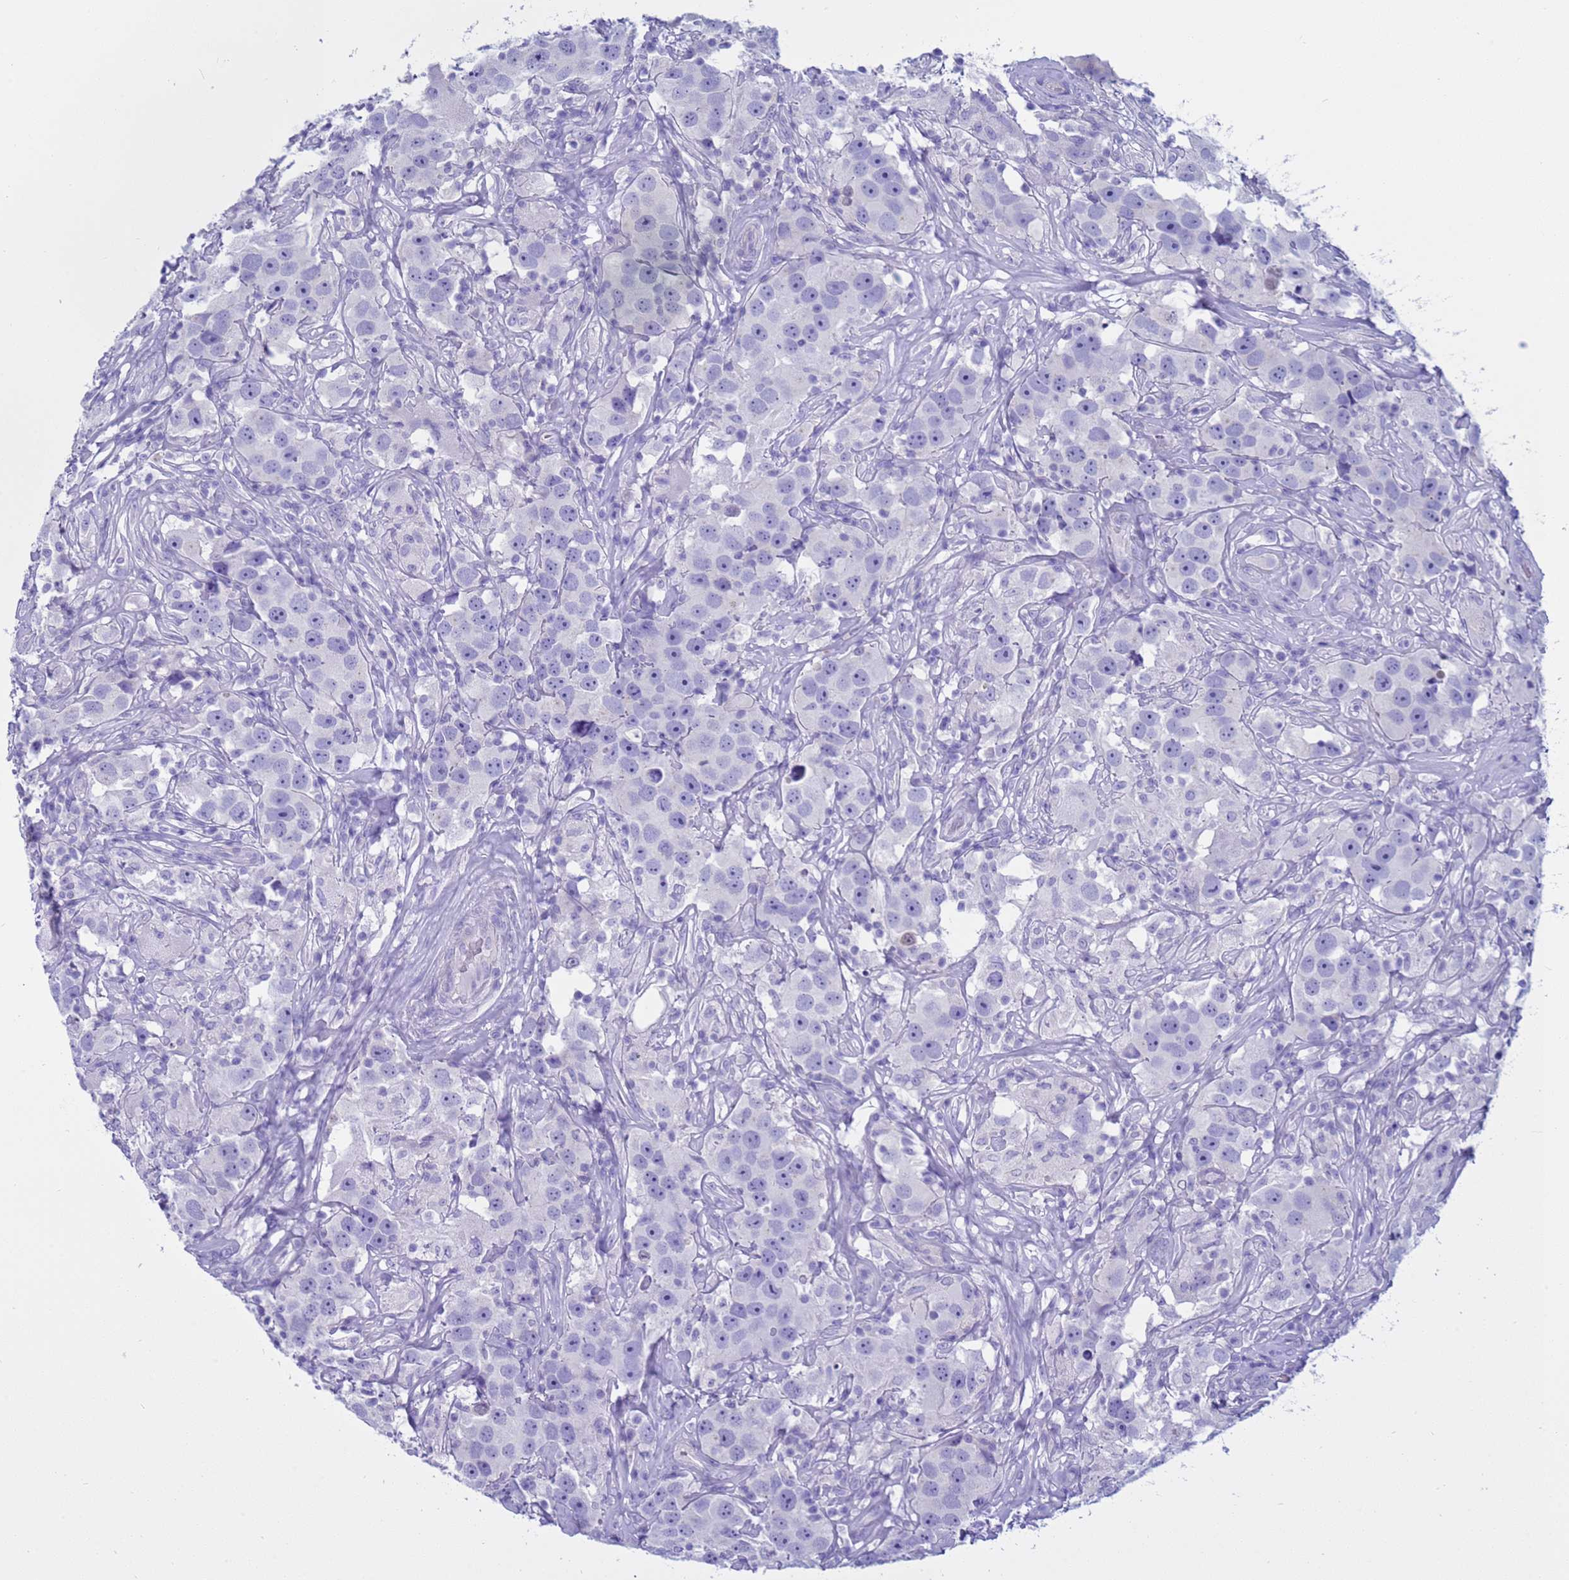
{"staining": {"intensity": "negative", "quantity": "none", "location": "none"}, "tissue": "testis cancer", "cell_type": "Tumor cells", "image_type": "cancer", "snomed": [{"axis": "morphology", "description": "Seminoma, NOS"}, {"axis": "topography", "description": "Testis"}], "caption": "A photomicrograph of testis seminoma stained for a protein reveals no brown staining in tumor cells.", "gene": "CST4", "patient": {"sex": "male", "age": 49}}